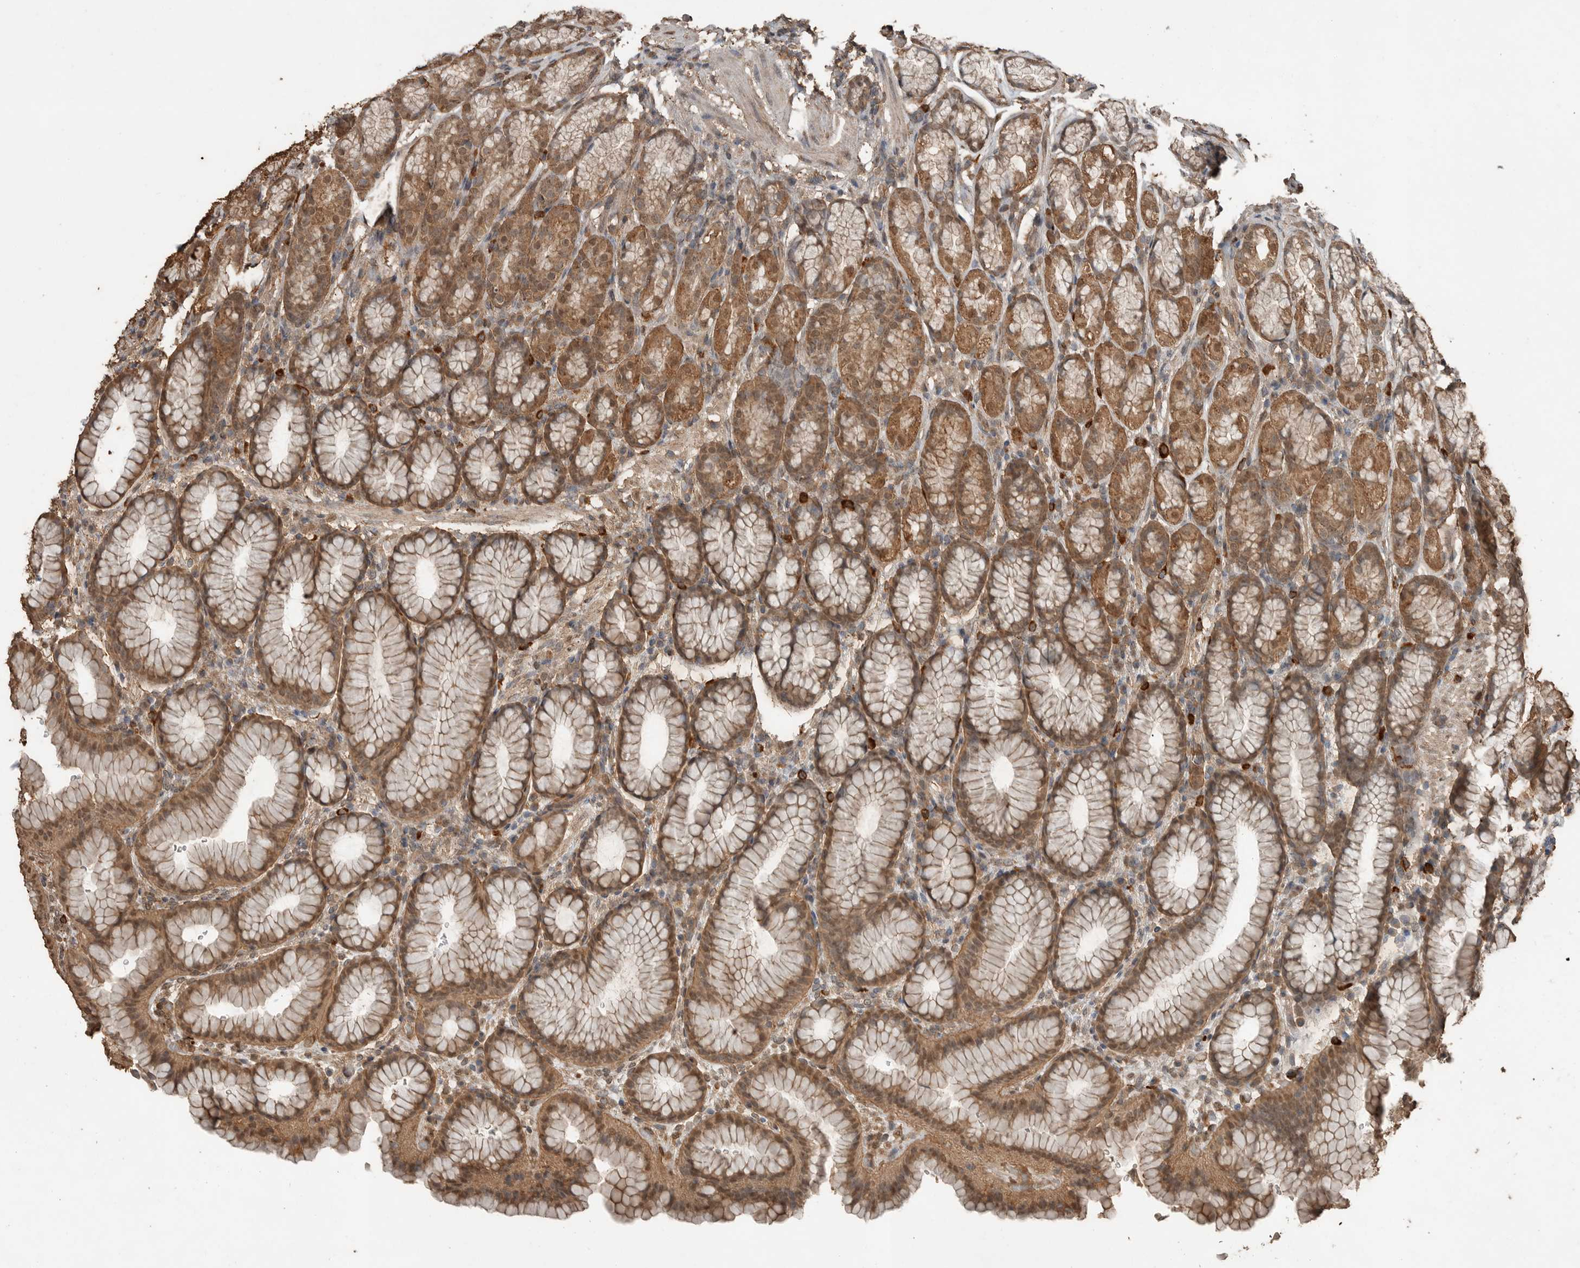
{"staining": {"intensity": "moderate", "quantity": ">75%", "location": "cytoplasmic/membranous,nuclear"}, "tissue": "stomach", "cell_type": "Glandular cells", "image_type": "normal", "snomed": [{"axis": "morphology", "description": "Normal tissue, NOS"}, {"axis": "topography", "description": "Stomach"}], "caption": "Immunohistochemical staining of unremarkable stomach demonstrates medium levels of moderate cytoplasmic/membranous,nuclear staining in approximately >75% of glandular cells.", "gene": "BLZF1", "patient": {"sex": "male", "age": 42}}